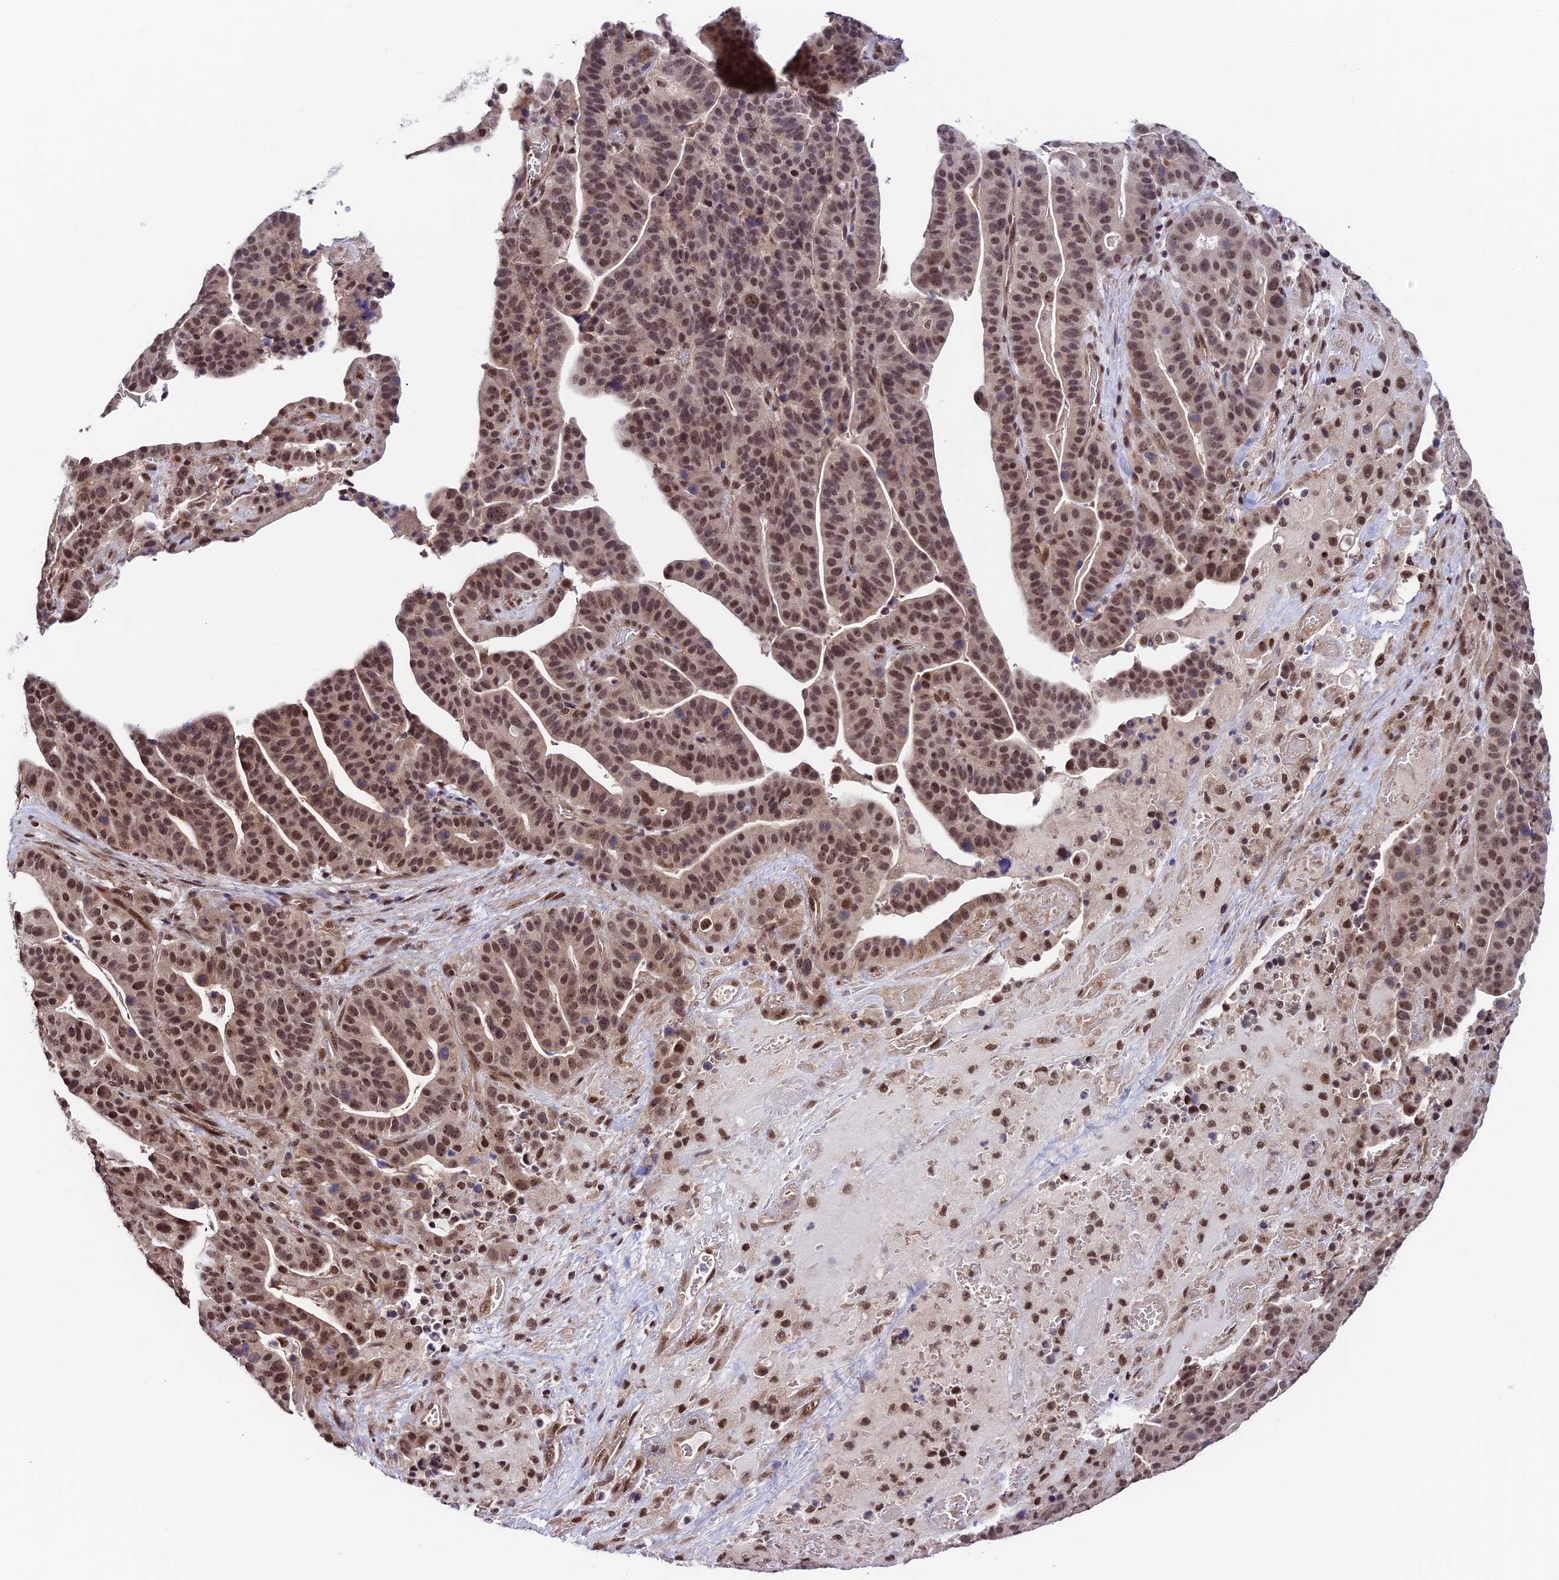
{"staining": {"intensity": "moderate", "quantity": ">75%", "location": "nuclear"}, "tissue": "stomach cancer", "cell_type": "Tumor cells", "image_type": "cancer", "snomed": [{"axis": "morphology", "description": "Adenocarcinoma, NOS"}, {"axis": "topography", "description": "Stomach"}], "caption": "Stomach adenocarcinoma stained with a brown dye shows moderate nuclear positive positivity in approximately >75% of tumor cells.", "gene": "RBM42", "patient": {"sex": "male", "age": 48}}